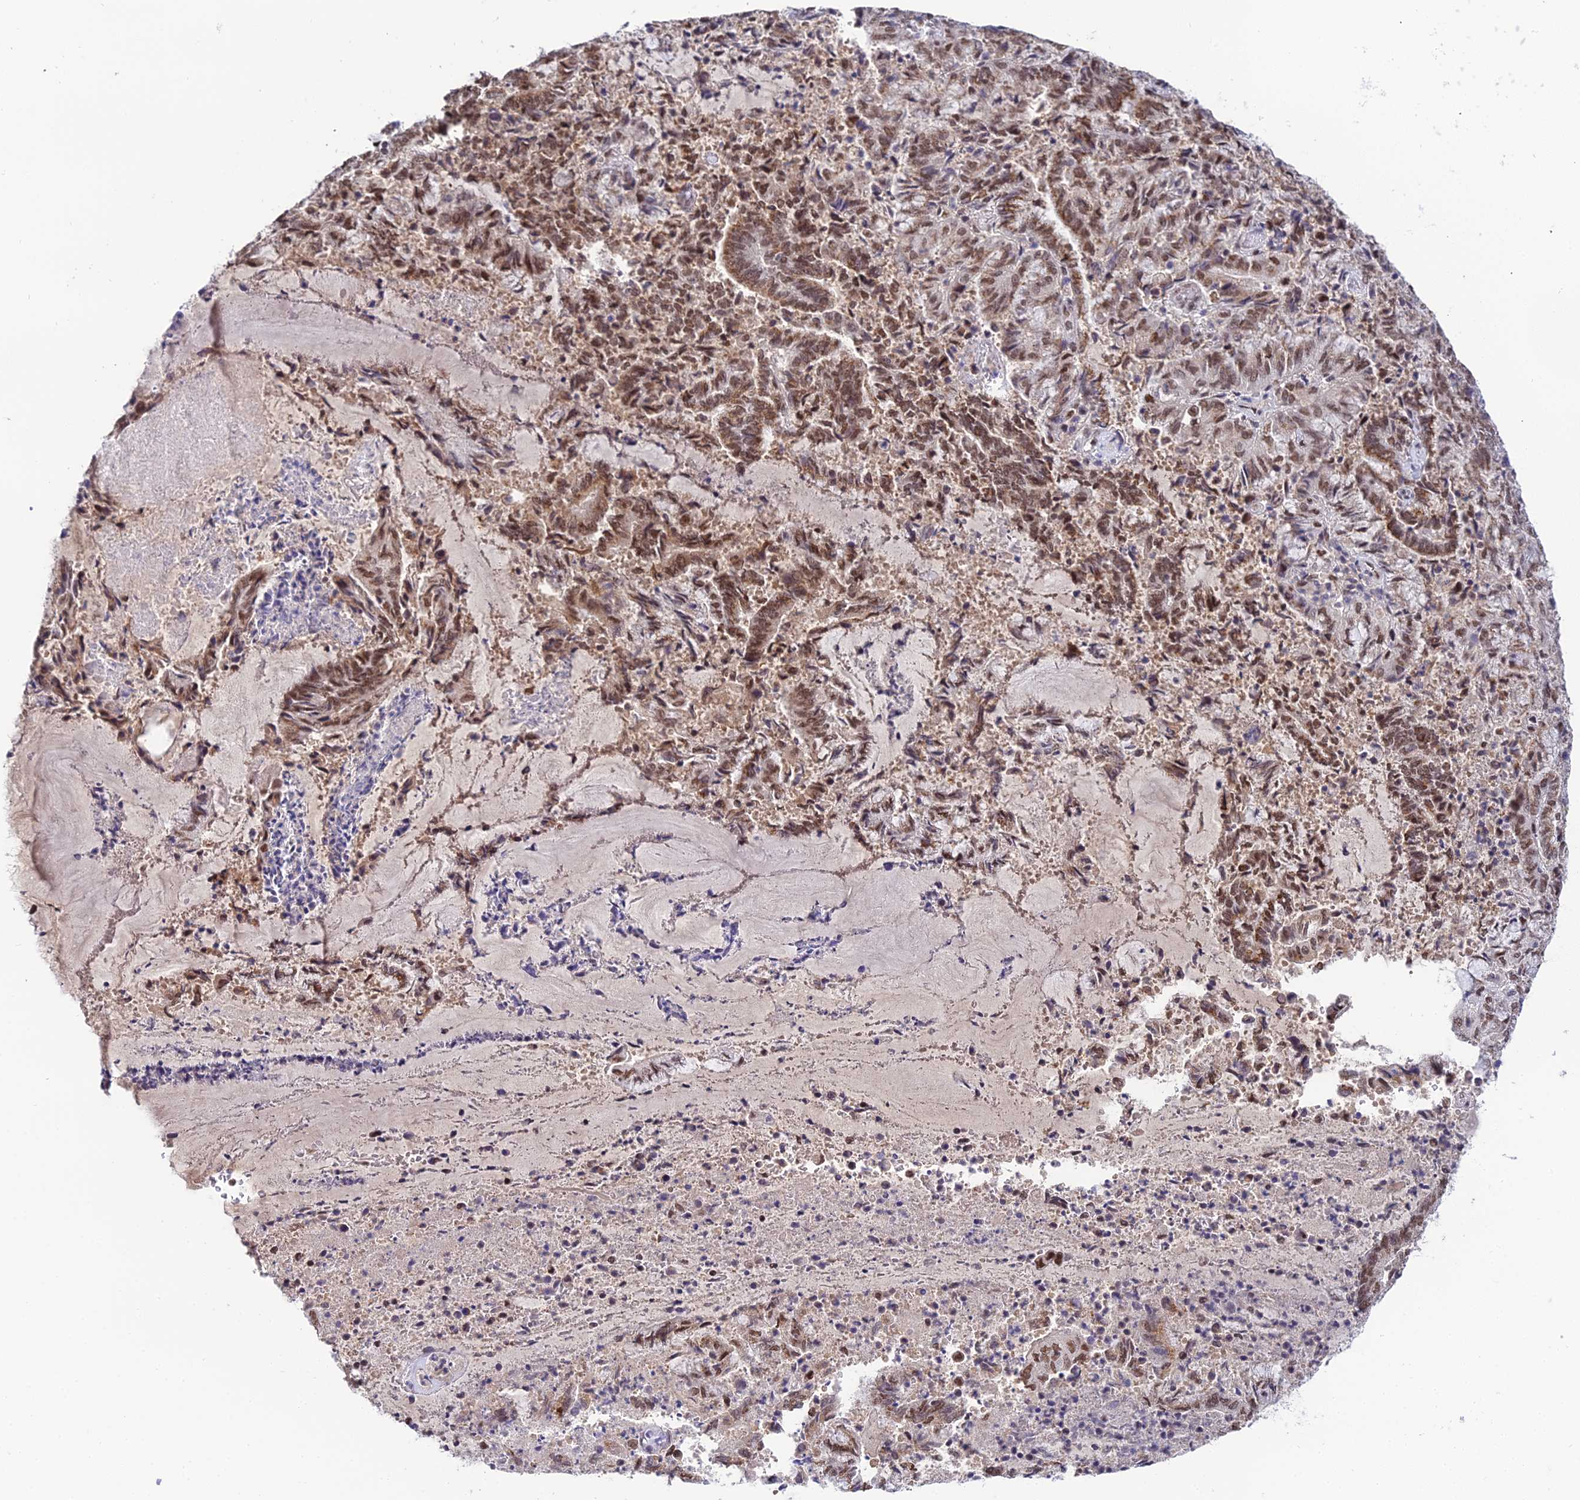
{"staining": {"intensity": "moderate", "quantity": ">75%", "location": "cytoplasmic/membranous,nuclear"}, "tissue": "endometrial cancer", "cell_type": "Tumor cells", "image_type": "cancer", "snomed": [{"axis": "morphology", "description": "Adenocarcinoma, NOS"}, {"axis": "topography", "description": "Endometrium"}], "caption": "Immunohistochemistry (DAB) staining of endometrial cancer (adenocarcinoma) reveals moderate cytoplasmic/membranous and nuclear protein staining in about >75% of tumor cells.", "gene": "EXOSC3", "patient": {"sex": "female", "age": 80}}